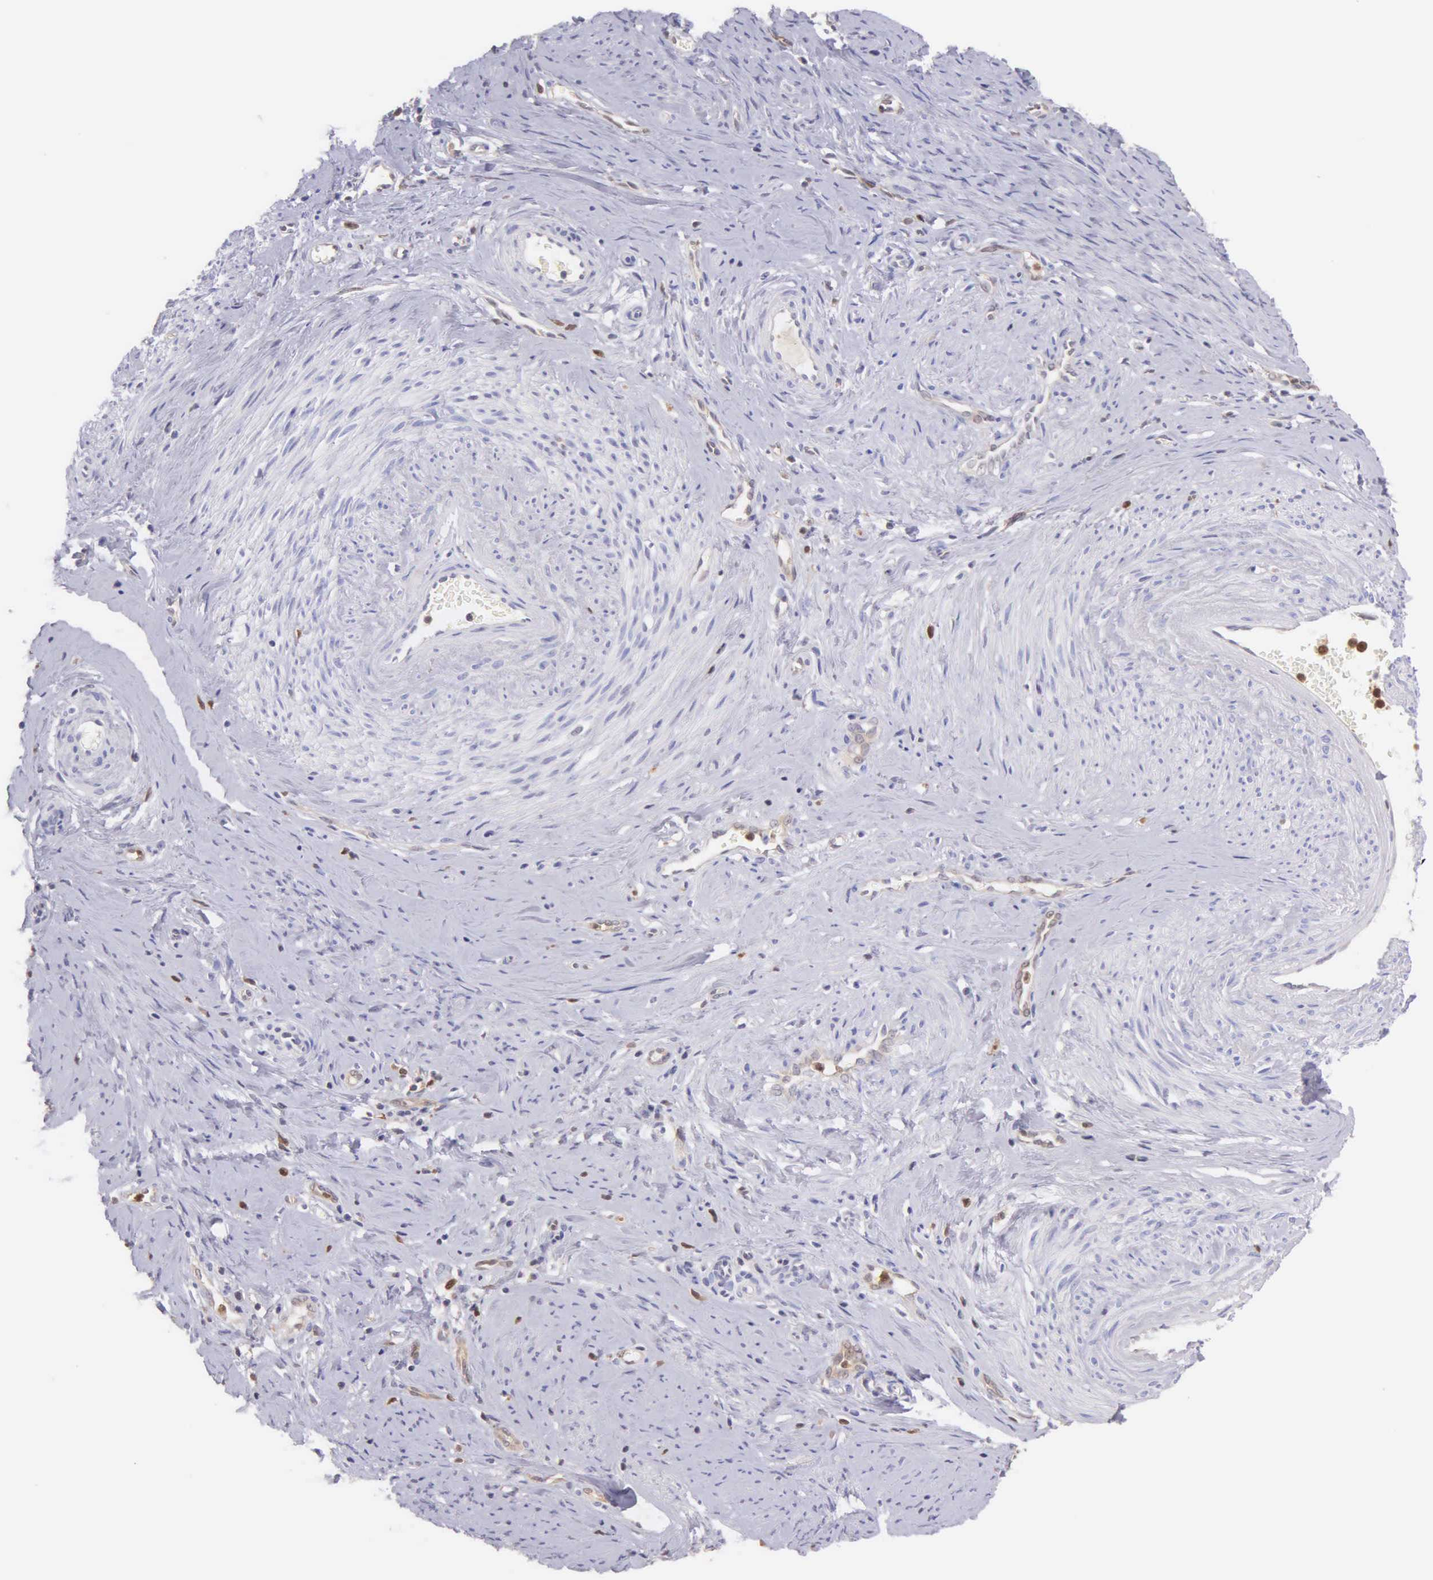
{"staining": {"intensity": "weak", "quantity": ">75%", "location": "cytoplasmic/membranous"}, "tissue": "cervical cancer", "cell_type": "Tumor cells", "image_type": "cancer", "snomed": [{"axis": "morphology", "description": "Squamous cell carcinoma, NOS"}, {"axis": "topography", "description": "Cervix"}], "caption": "Cervical cancer was stained to show a protein in brown. There is low levels of weak cytoplasmic/membranous positivity in approximately >75% of tumor cells. The staining was performed using DAB to visualize the protein expression in brown, while the nuclei were stained in blue with hematoxylin (Magnification: 20x).", "gene": "BID", "patient": {"sex": "female", "age": 41}}